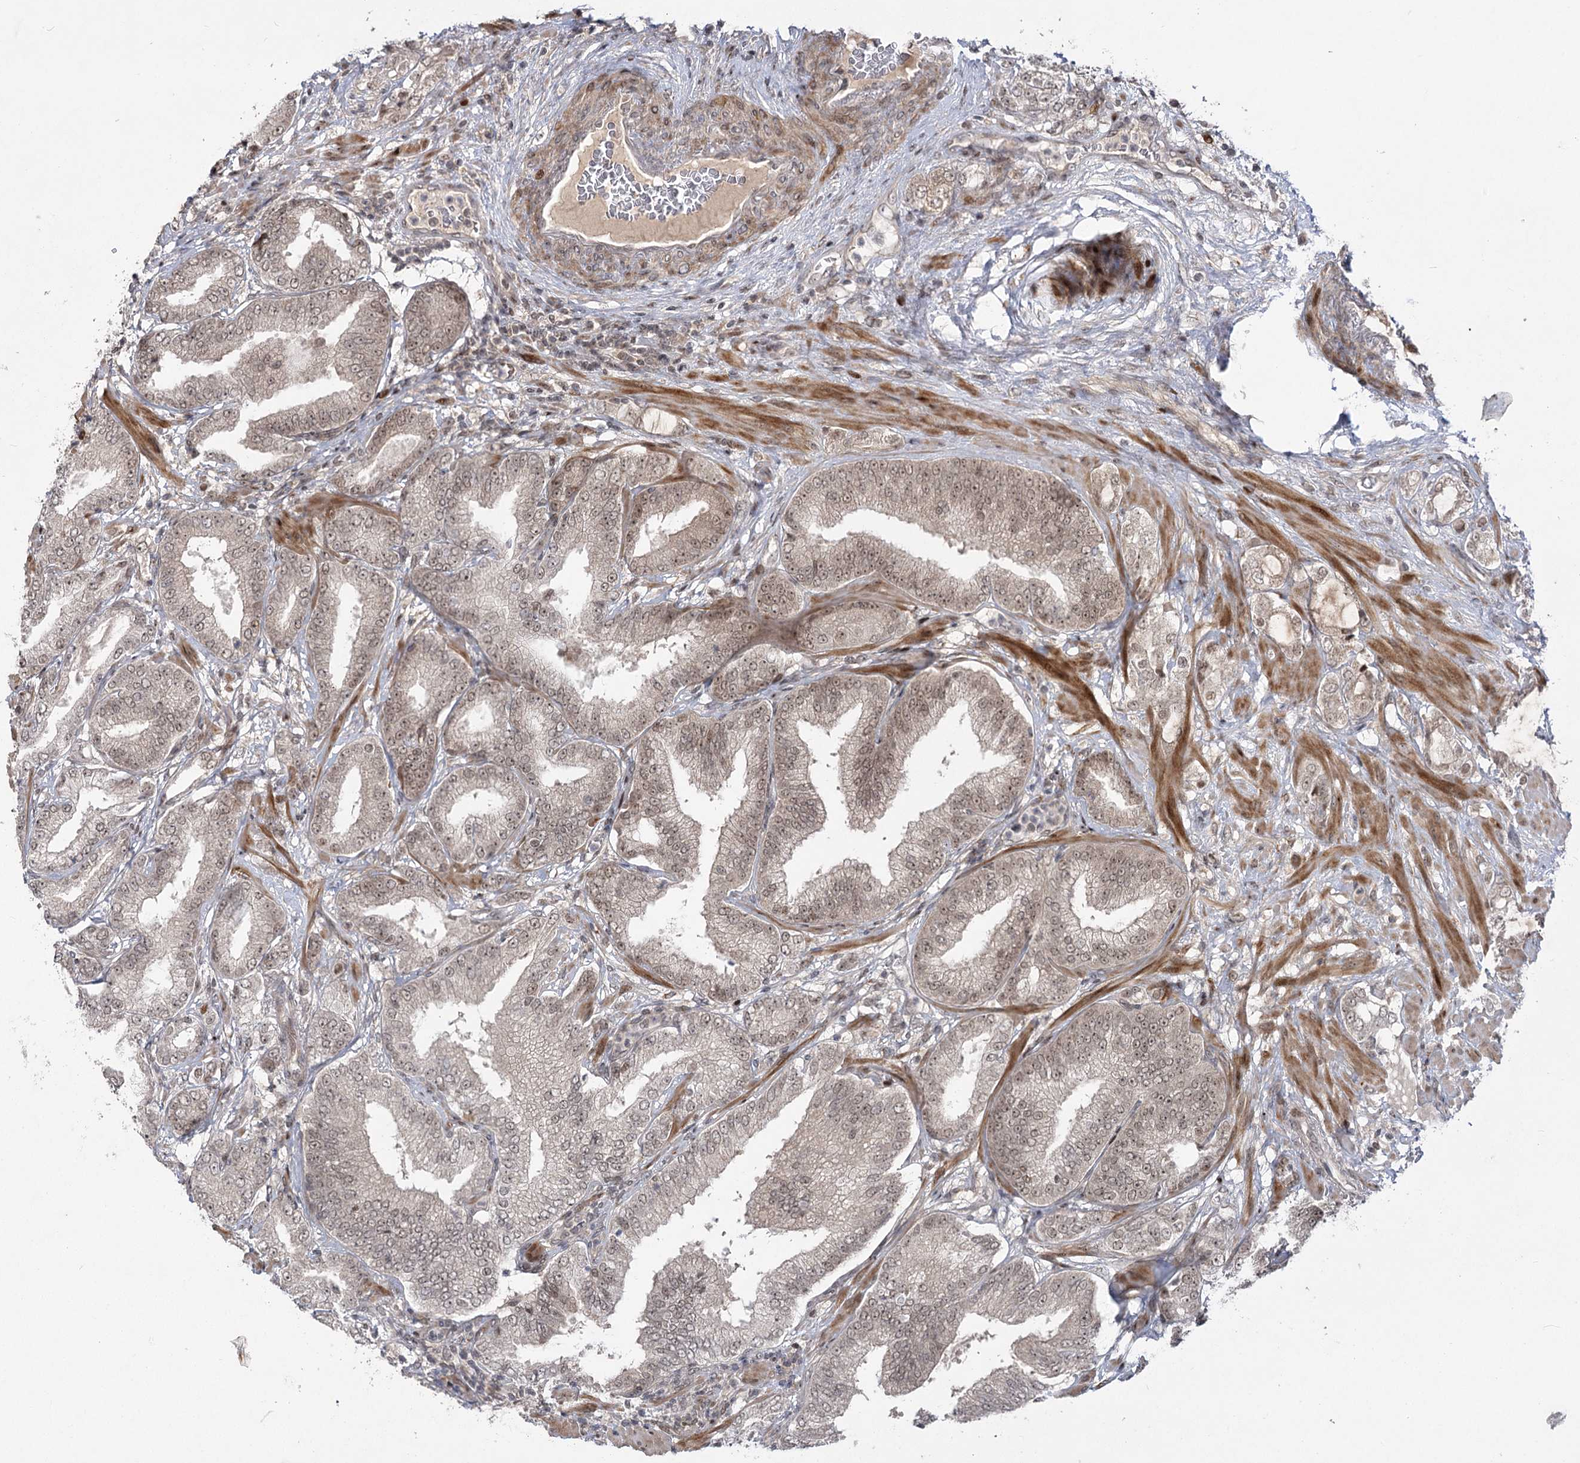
{"staining": {"intensity": "weak", "quantity": "<25%", "location": "nuclear"}, "tissue": "prostate cancer", "cell_type": "Tumor cells", "image_type": "cancer", "snomed": [{"axis": "morphology", "description": "Adenocarcinoma, High grade"}, {"axis": "topography", "description": "Prostate"}], "caption": "A photomicrograph of human prostate cancer is negative for staining in tumor cells.", "gene": "HELQ", "patient": {"sex": "male", "age": 64}}